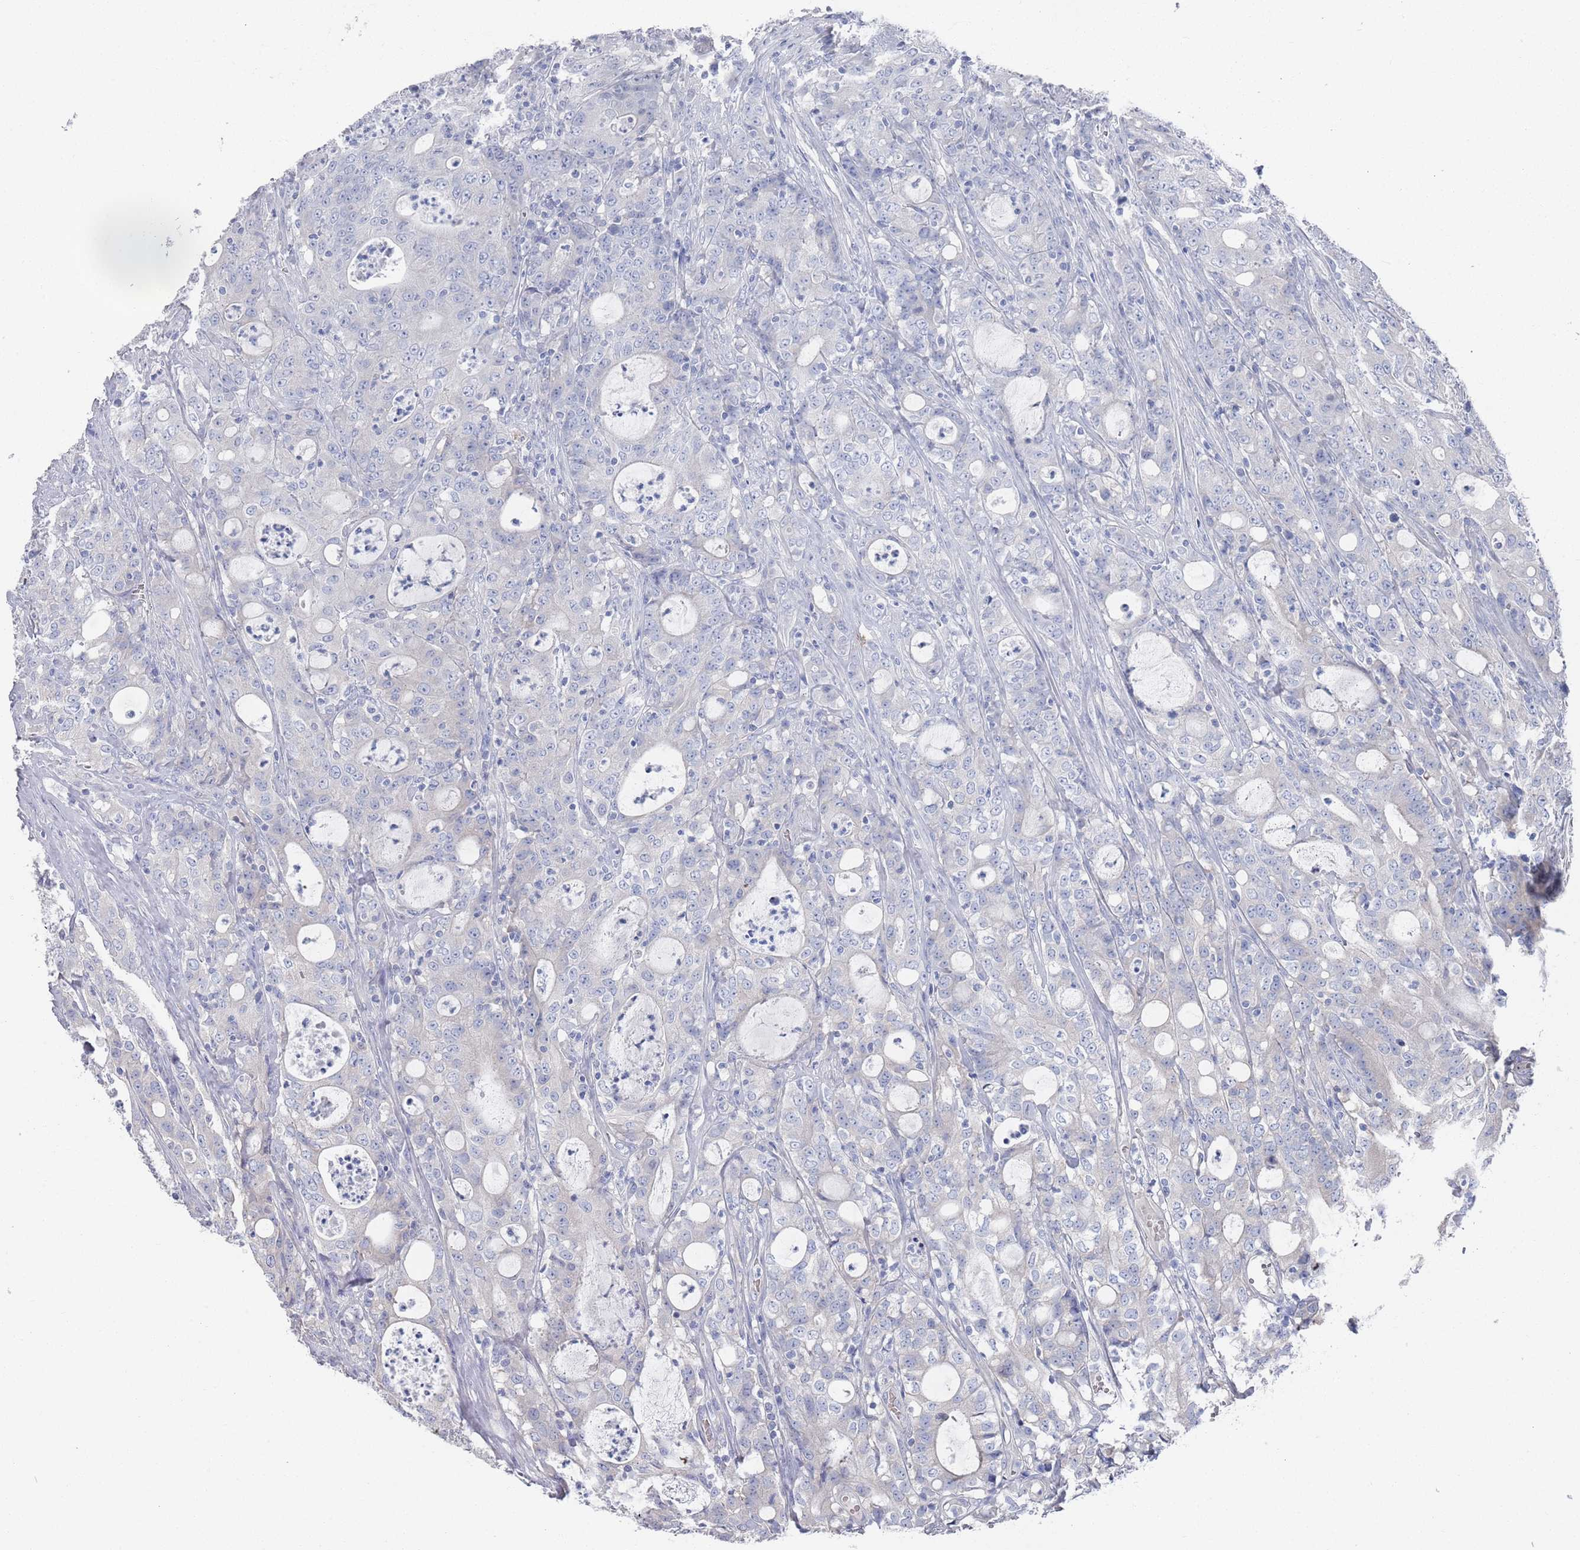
{"staining": {"intensity": "negative", "quantity": "none", "location": "none"}, "tissue": "colorectal cancer", "cell_type": "Tumor cells", "image_type": "cancer", "snomed": [{"axis": "morphology", "description": "Adenocarcinoma, NOS"}, {"axis": "topography", "description": "Colon"}], "caption": "Immunohistochemical staining of human colorectal cancer (adenocarcinoma) demonstrates no significant positivity in tumor cells.", "gene": "TMCO3", "patient": {"sex": "male", "age": 83}}